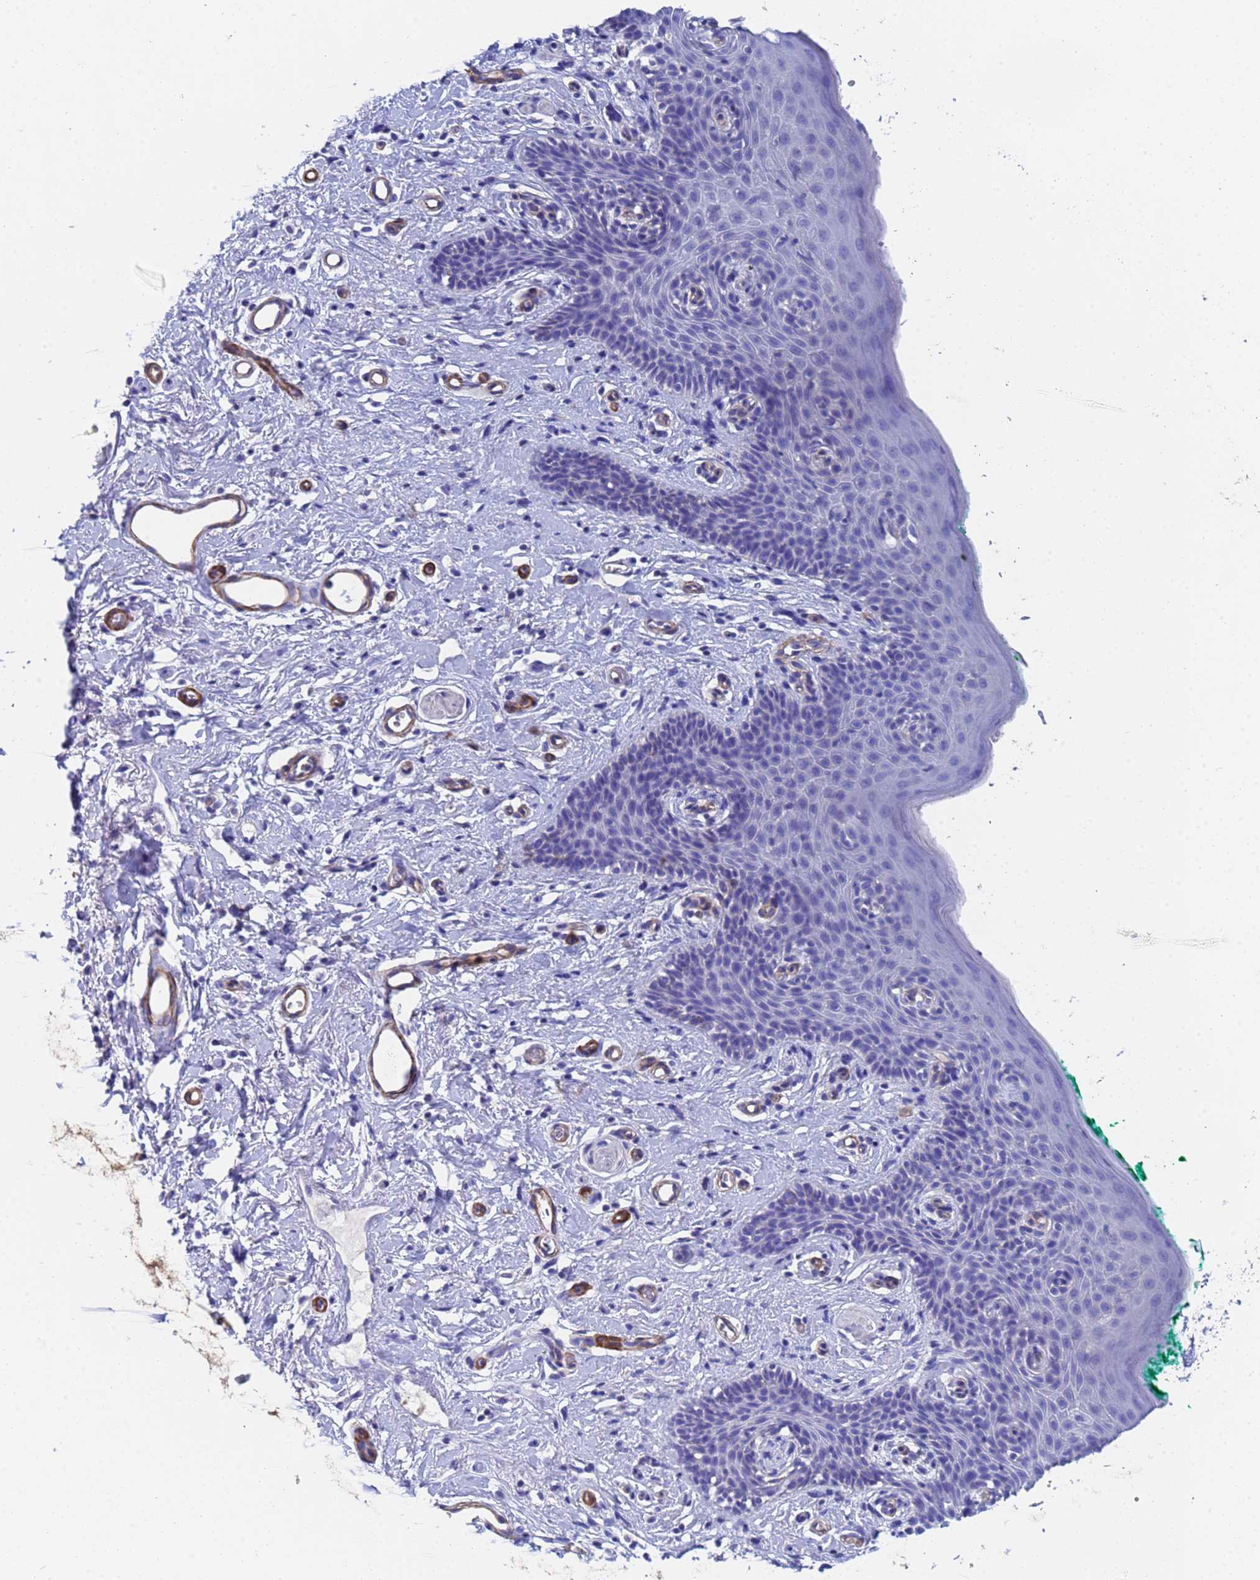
{"staining": {"intensity": "weak", "quantity": "<25%", "location": "cytoplasmic/membranous"}, "tissue": "skin", "cell_type": "Epidermal cells", "image_type": "normal", "snomed": [{"axis": "morphology", "description": "Normal tissue, NOS"}, {"axis": "topography", "description": "Vulva"}], "caption": "Immunohistochemistry (IHC) image of unremarkable skin stained for a protein (brown), which demonstrates no expression in epidermal cells.", "gene": "CST1", "patient": {"sex": "female", "age": 66}}